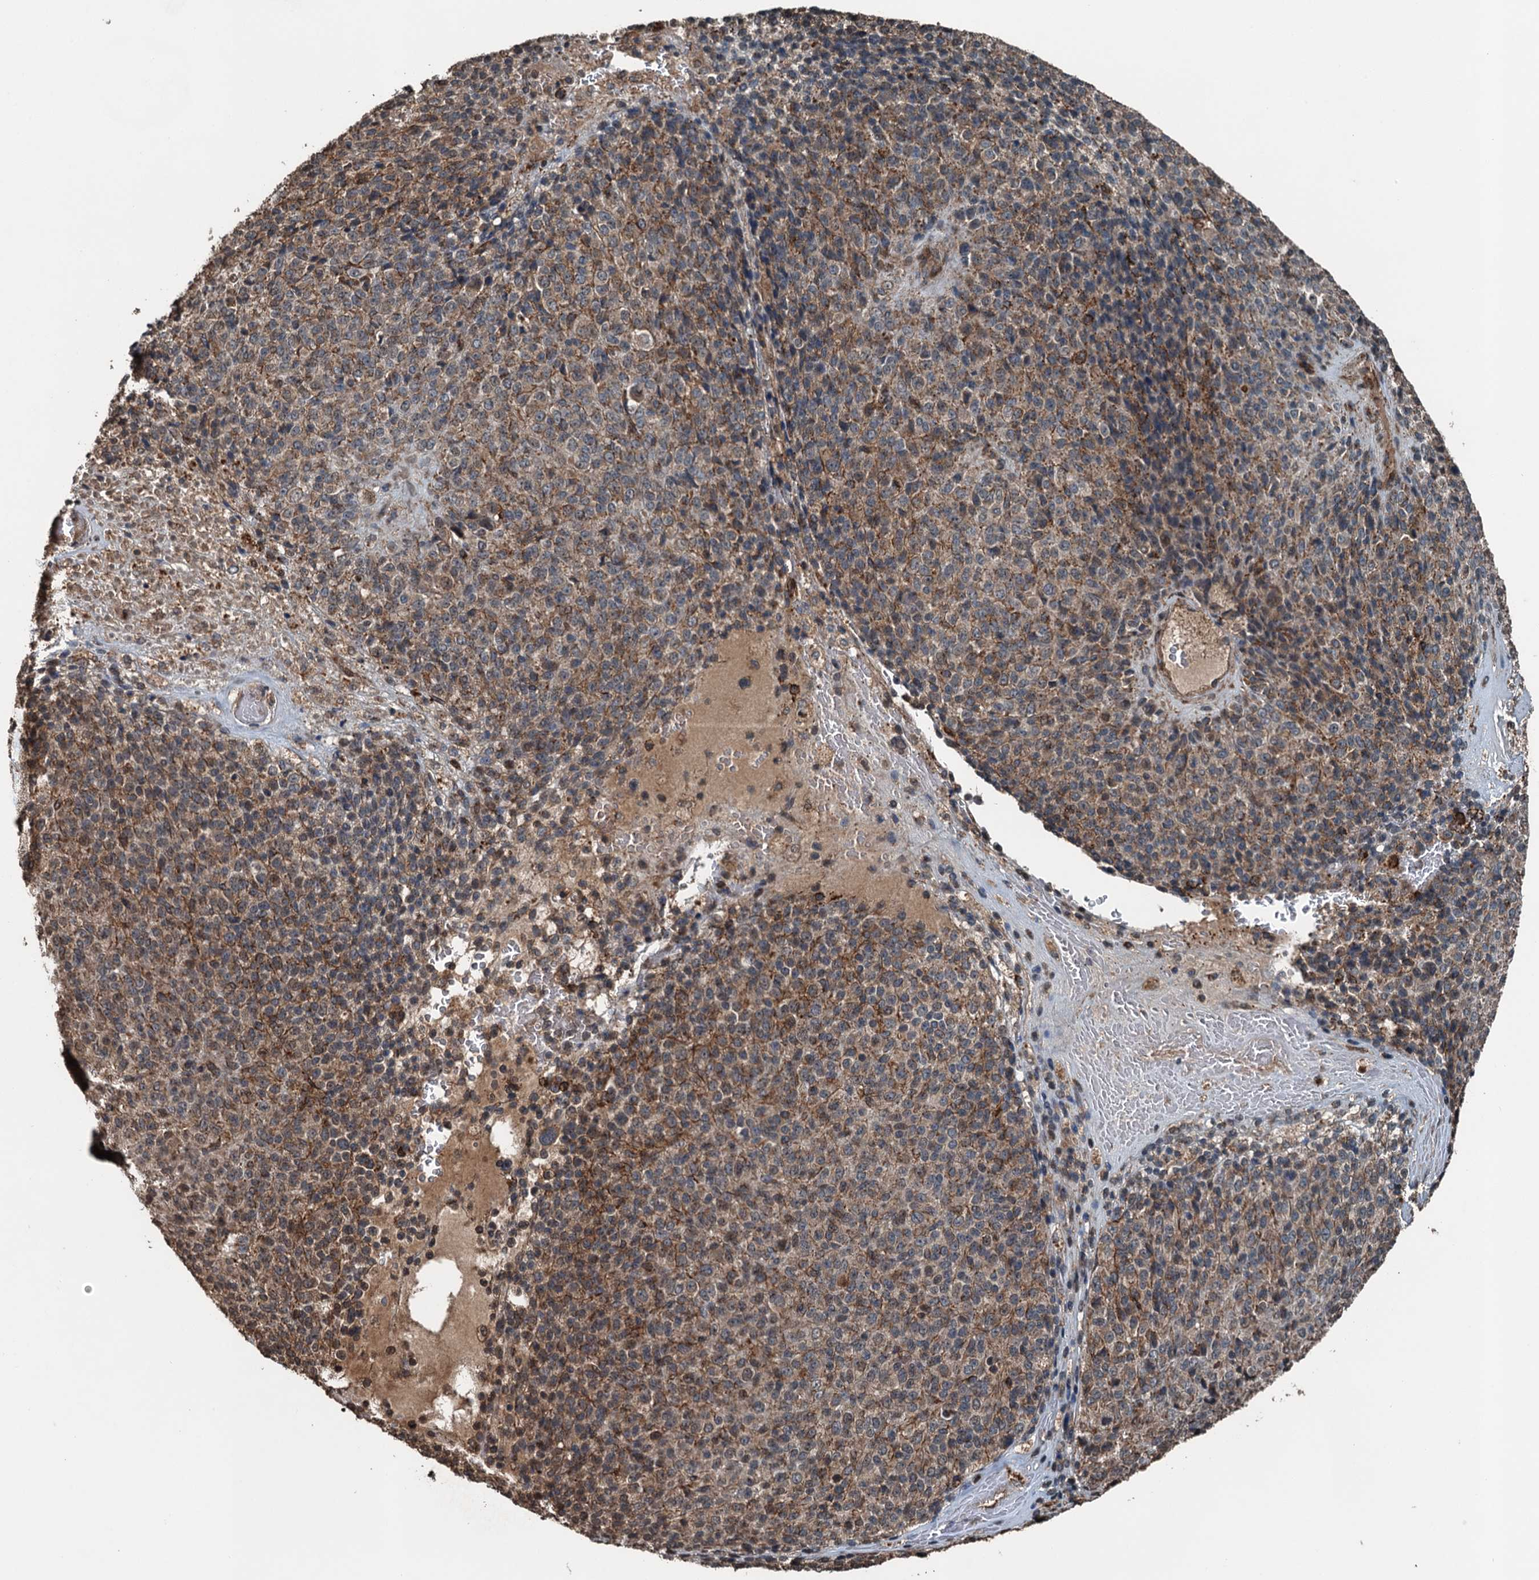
{"staining": {"intensity": "weak", "quantity": "<25%", "location": "cytoplasmic/membranous"}, "tissue": "melanoma", "cell_type": "Tumor cells", "image_type": "cancer", "snomed": [{"axis": "morphology", "description": "Malignant melanoma, Metastatic site"}, {"axis": "topography", "description": "Brain"}], "caption": "An immunohistochemistry (IHC) histopathology image of malignant melanoma (metastatic site) is shown. There is no staining in tumor cells of malignant melanoma (metastatic site).", "gene": "TCTN1", "patient": {"sex": "female", "age": 56}}